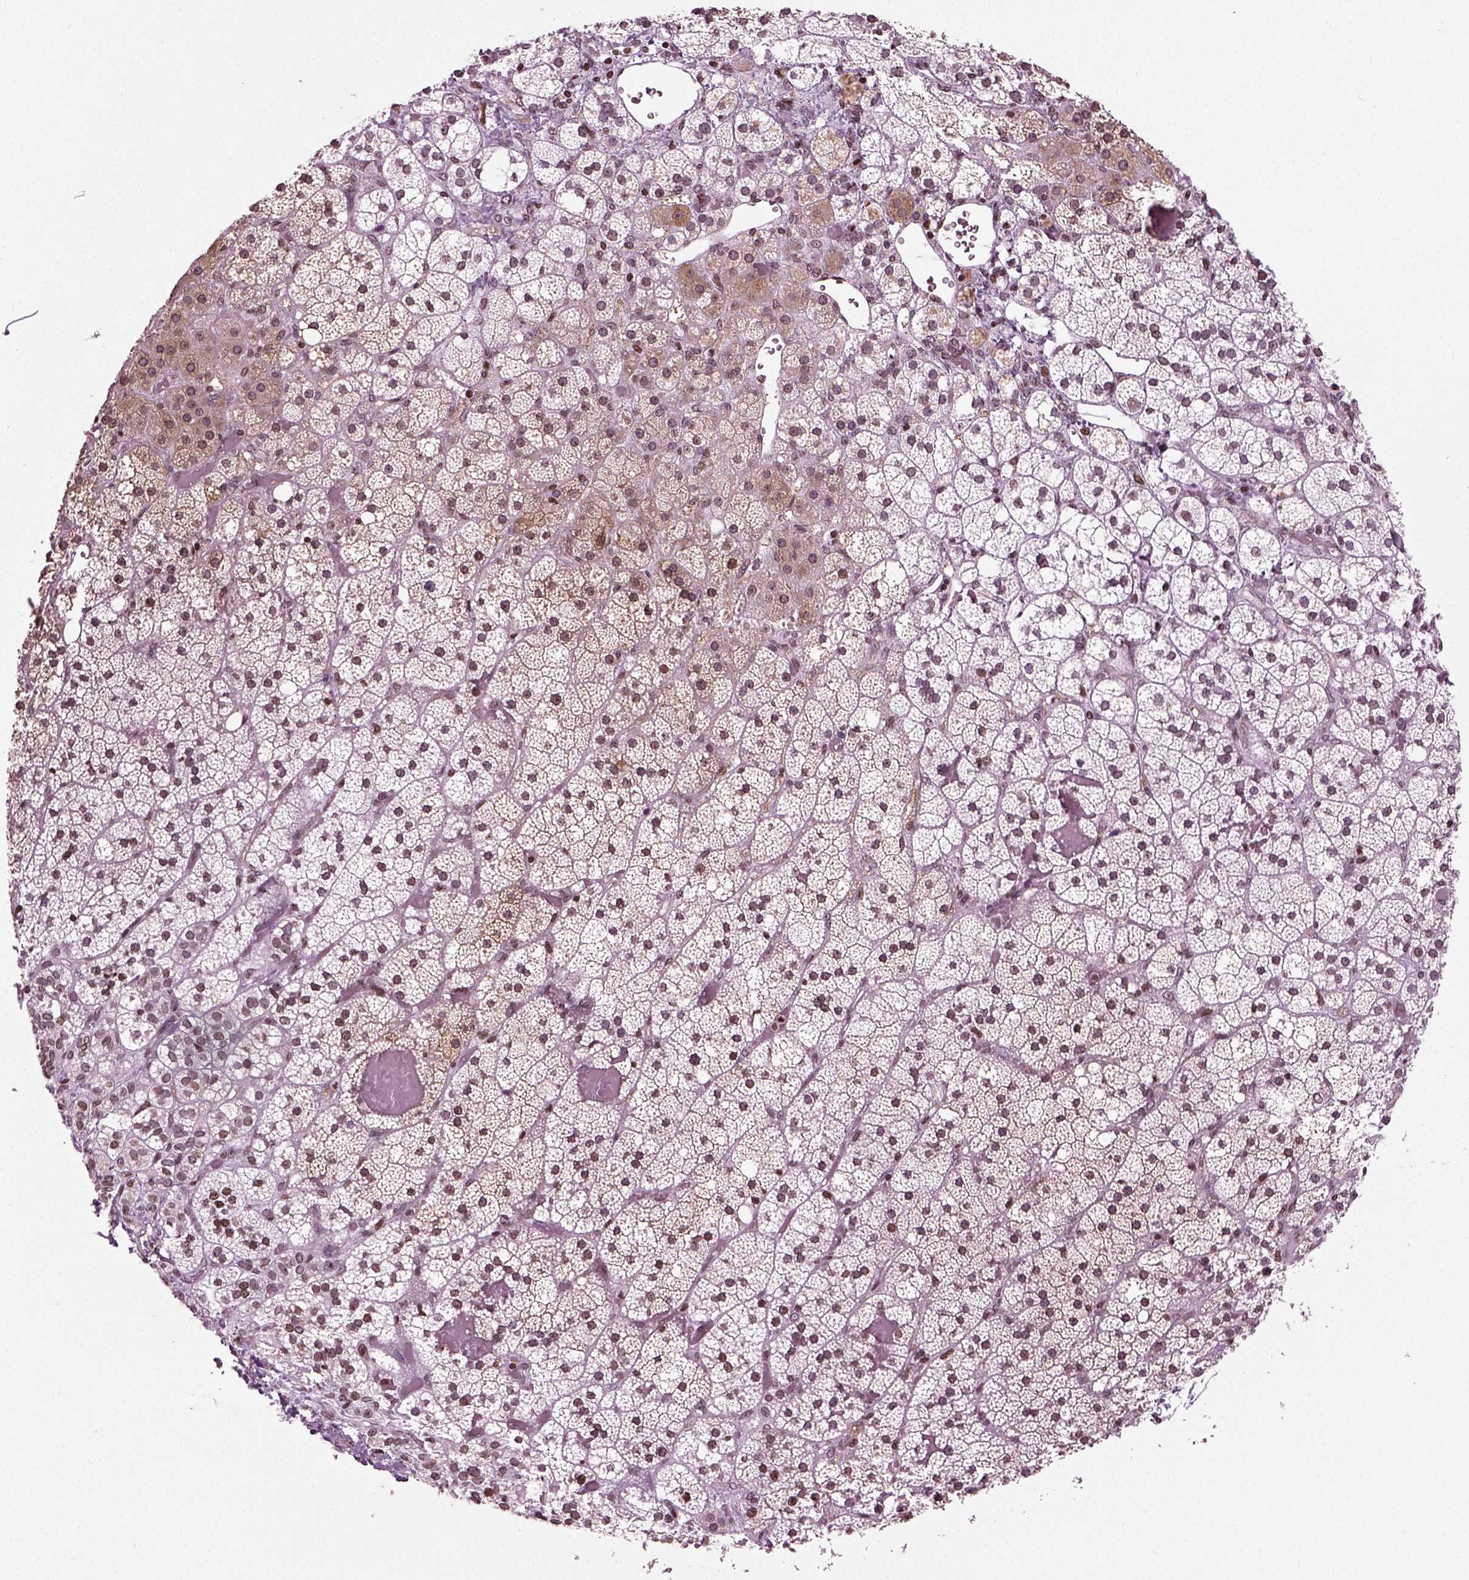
{"staining": {"intensity": "moderate", "quantity": "<25%", "location": "nuclear"}, "tissue": "adrenal gland", "cell_type": "Glandular cells", "image_type": "normal", "snomed": [{"axis": "morphology", "description": "Normal tissue, NOS"}, {"axis": "topography", "description": "Adrenal gland"}], "caption": "Glandular cells display moderate nuclear staining in approximately <25% of cells in benign adrenal gland.", "gene": "HEYL", "patient": {"sex": "male", "age": 53}}